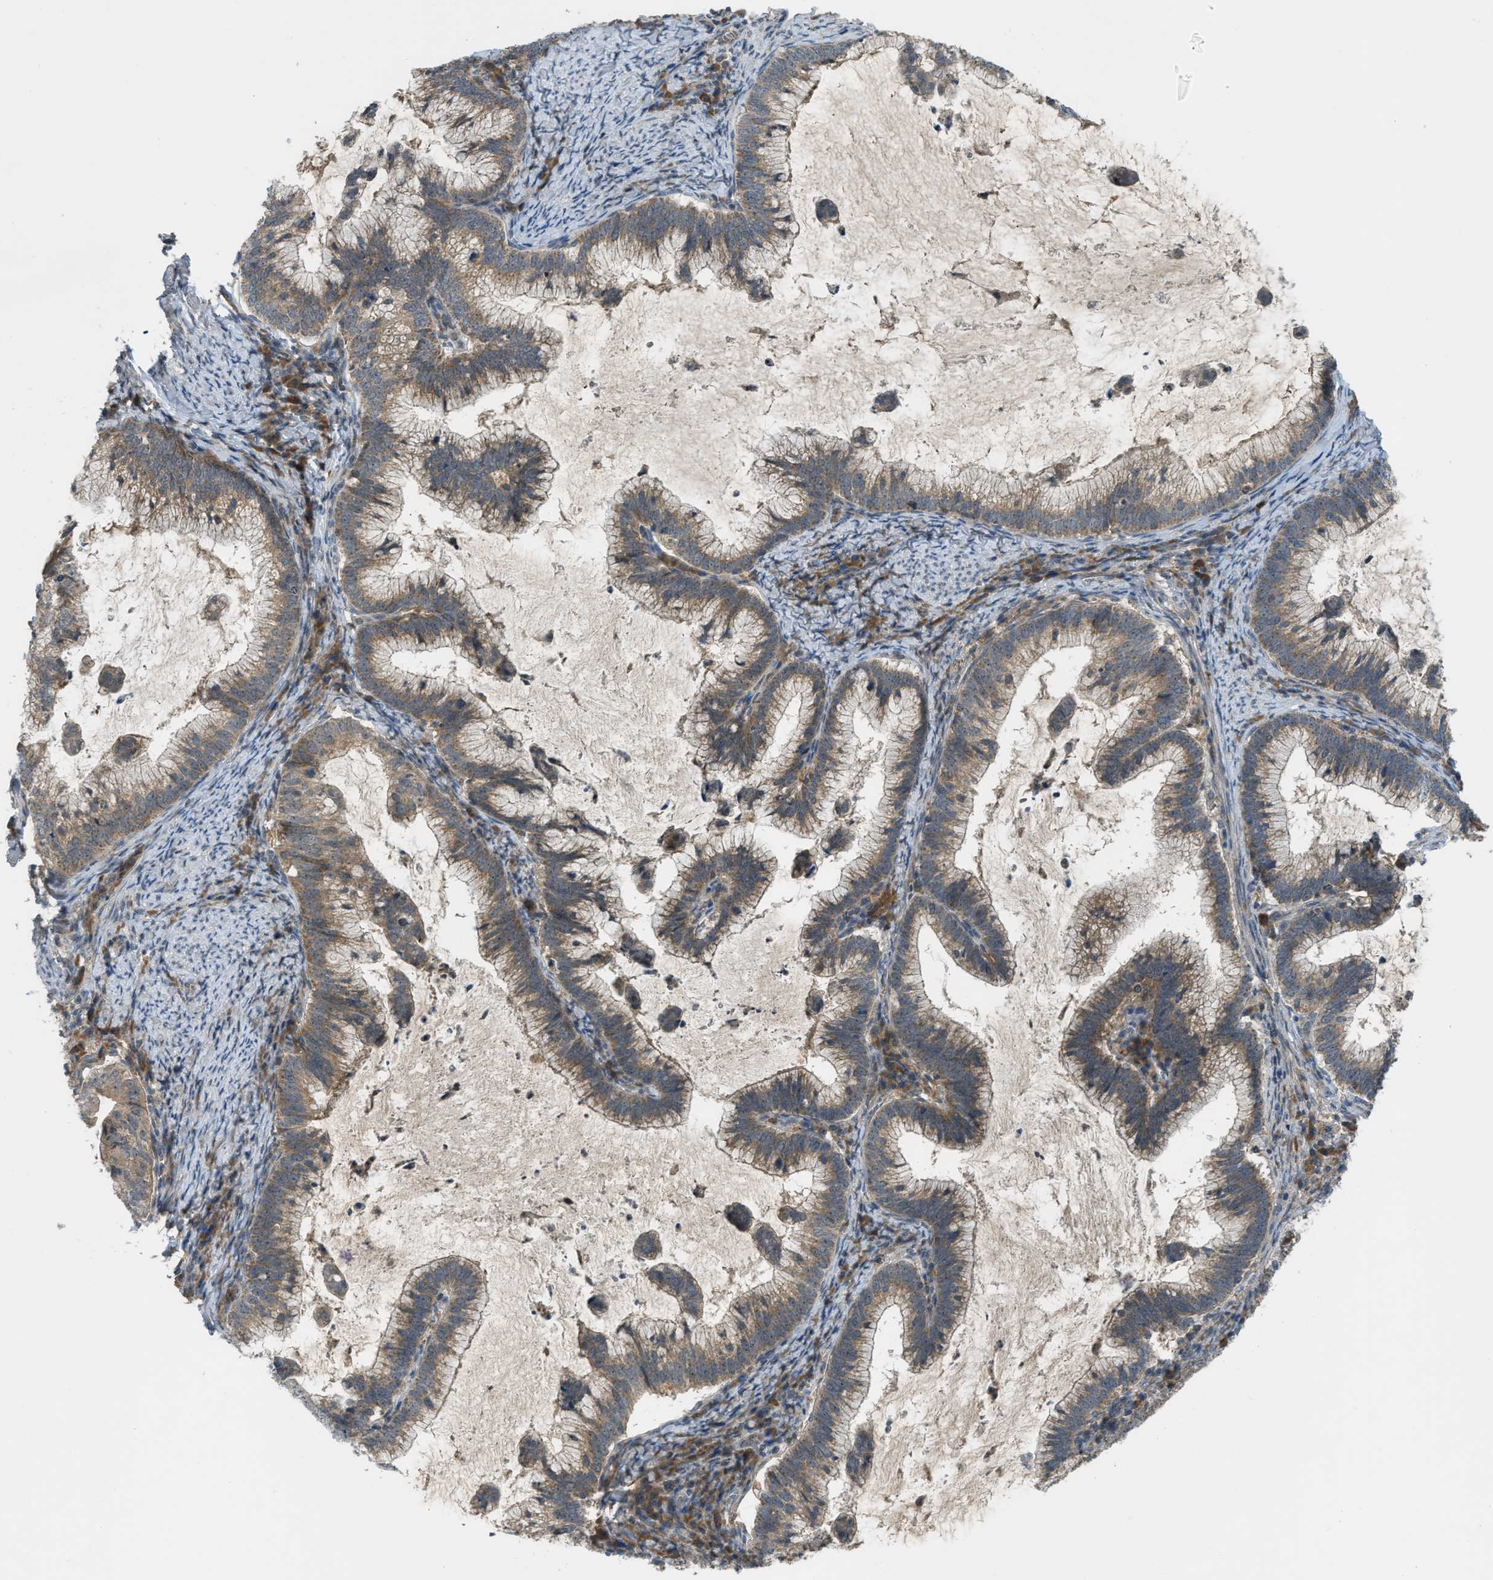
{"staining": {"intensity": "weak", "quantity": "25%-75%", "location": "cytoplasmic/membranous"}, "tissue": "cervical cancer", "cell_type": "Tumor cells", "image_type": "cancer", "snomed": [{"axis": "morphology", "description": "Adenocarcinoma, NOS"}, {"axis": "topography", "description": "Cervix"}], "caption": "The photomicrograph displays staining of adenocarcinoma (cervical), revealing weak cytoplasmic/membranous protein positivity (brown color) within tumor cells. The staining was performed using DAB (3,3'-diaminobenzidine), with brown indicating positive protein expression. Nuclei are stained blue with hematoxylin.", "gene": "ZNF71", "patient": {"sex": "female", "age": 36}}